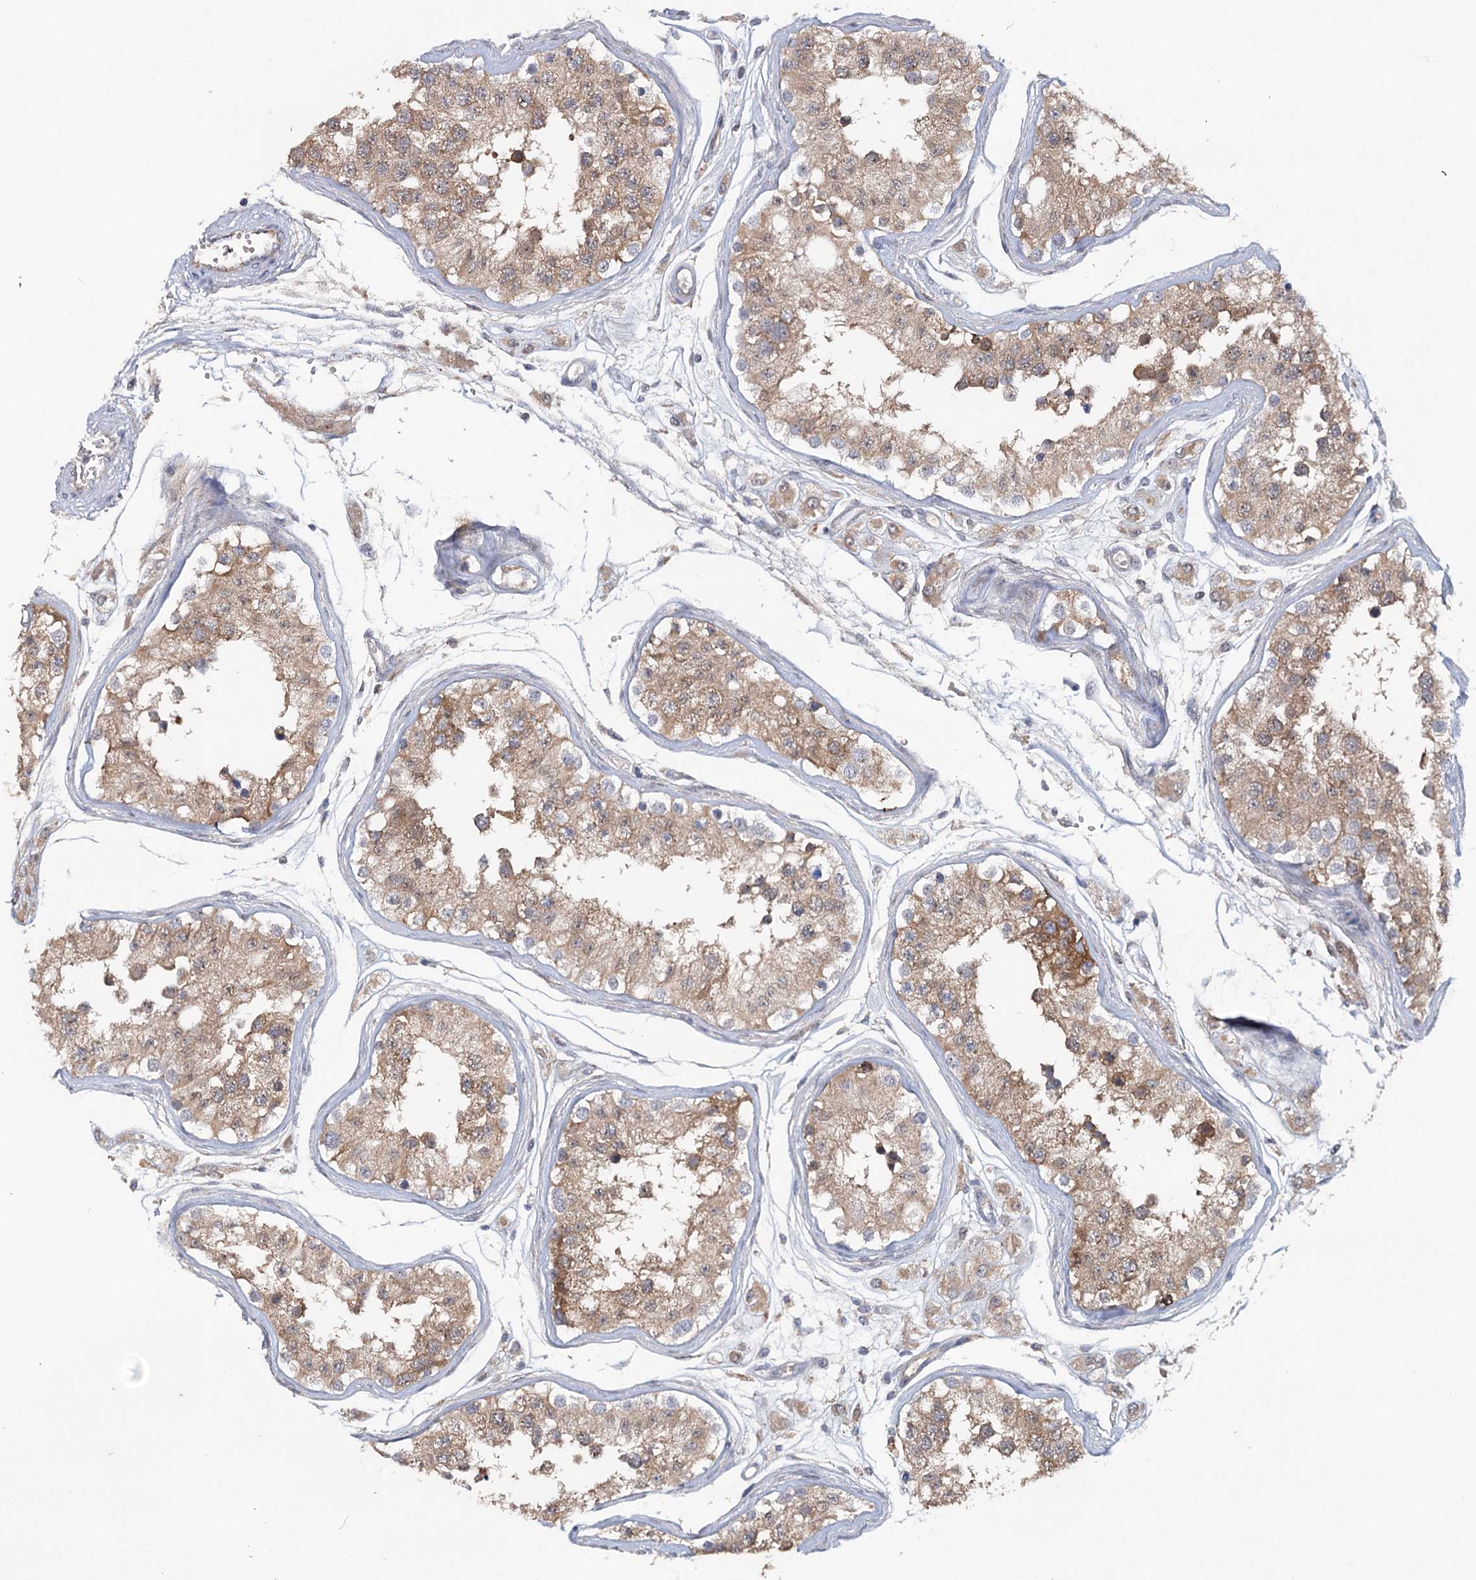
{"staining": {"intensity": "moderate", "quantity": "25%-75%", "location": "cytoplasmic/membranous"}, "tissue": "testis", "cell_type": "Cells in seminiferous ducts", "image_type": "normal", "snomed": [{"axis": "morphology", "description": "Normal tissue, NOS"}, {"axis": "morphology", "description": "Adenocarcinoma, metastatic, NOS"}, {"axis": "topography", "description": "Testis"}], "caption": "Immunohistochemical staining of normal testis reveals moderate cytoplasmic/membranous protein positivity in approximately 25%-75% of cells in seminiferous ducts.", "gene": "MAP3K13", "patient": {"sex": "male", "age": 26}}